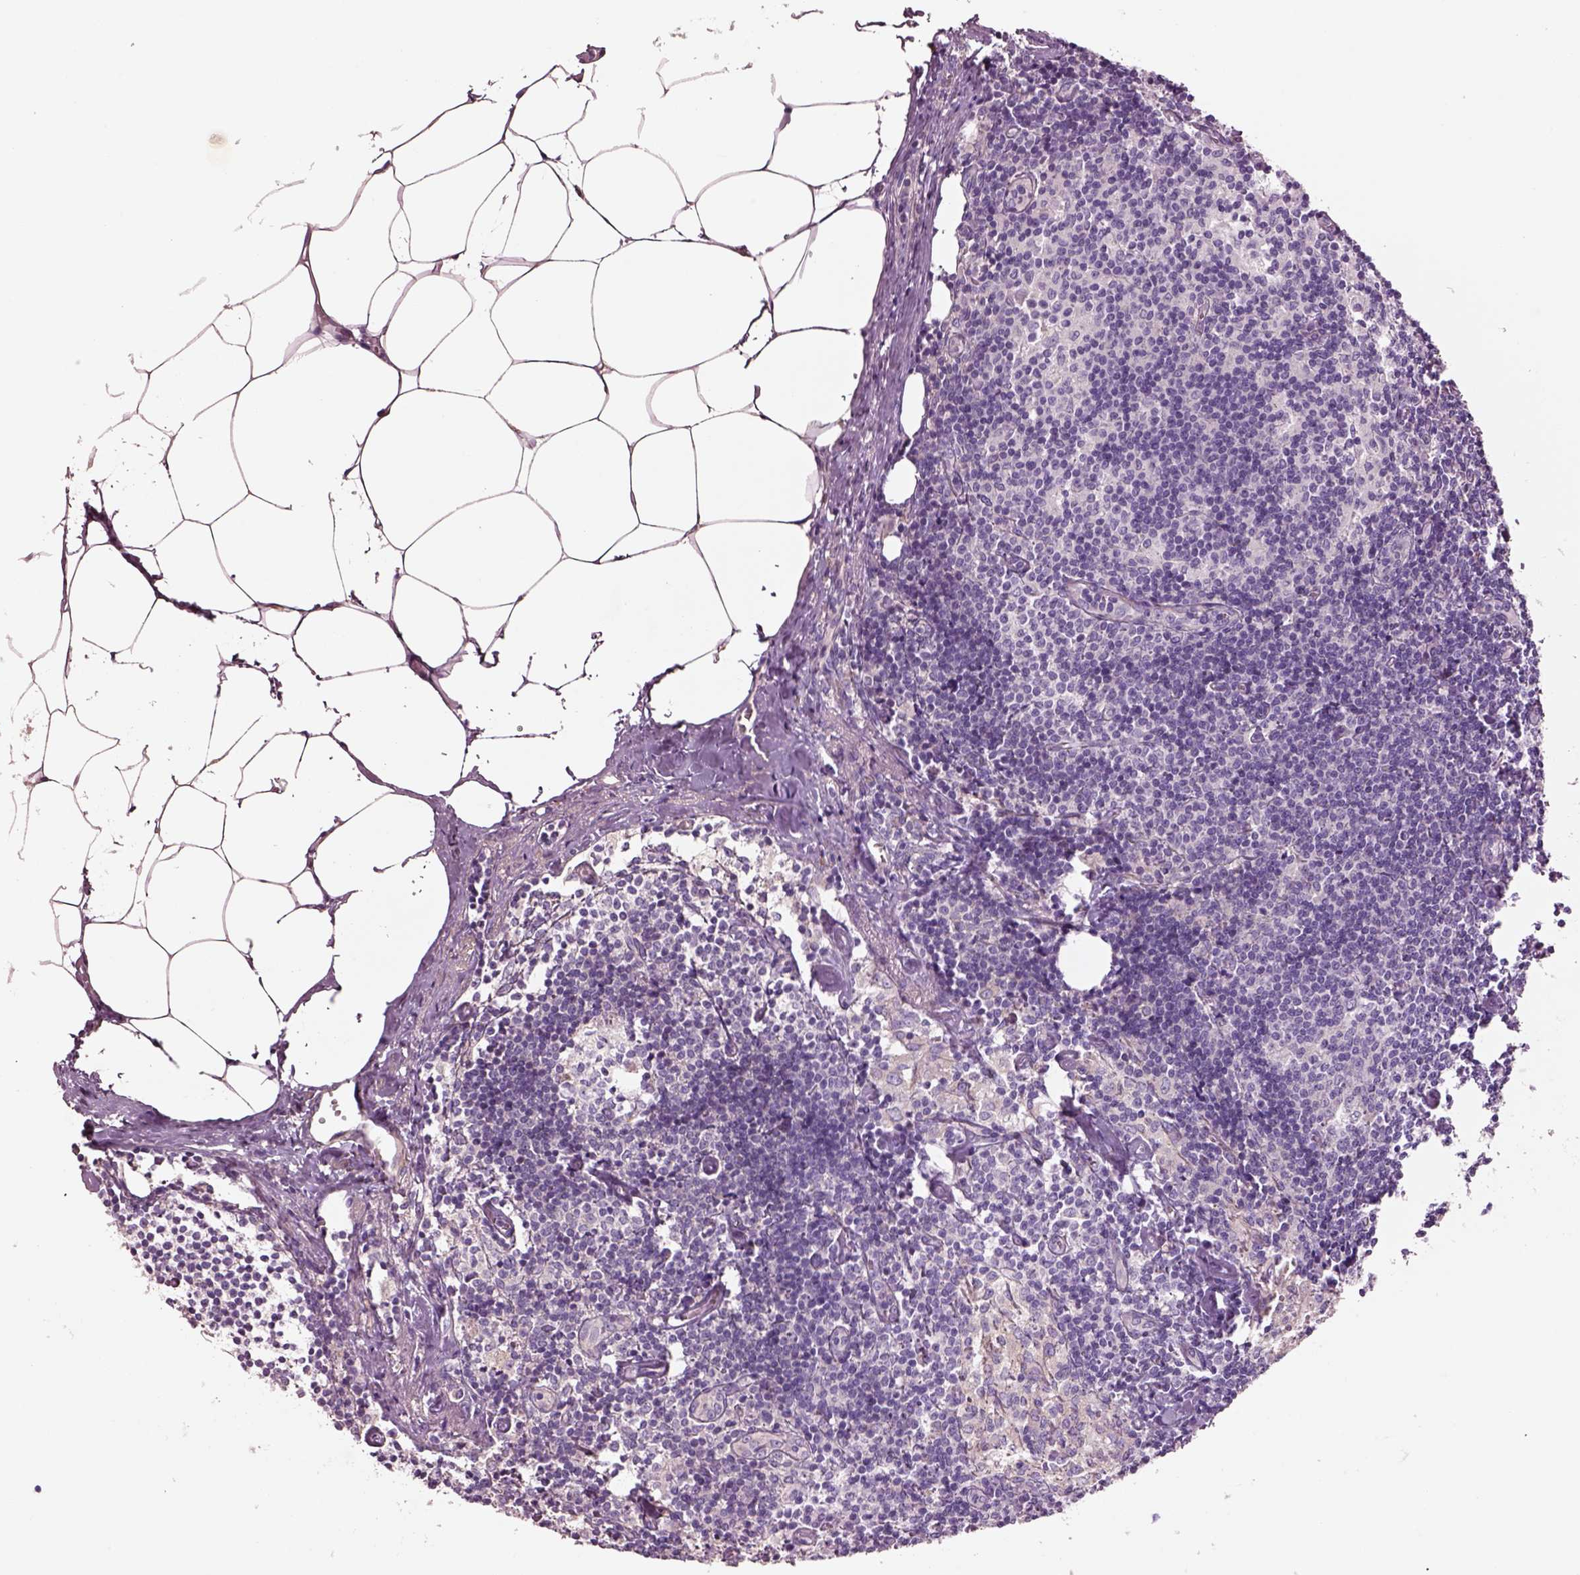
{"staining": {"intensity": "negative", "quantity": "none", "location": "none"}, "tissue": "lymph node", "cell_type": "Germinal center cells", "image_type": "normal", "snomed": [{"axis": "morphology", "description": "Normal tissue, NOS"}, {"axis": "topography", "description": "Lymph node"}], "caption": "Immunohistochemistry (IHC) histopathology image of normal human lymph node stained for a protein (brown), which shows no expression in germinal center cells.", "gene": "PLPP7", "patient": {"sex": "female", "age": 69}}